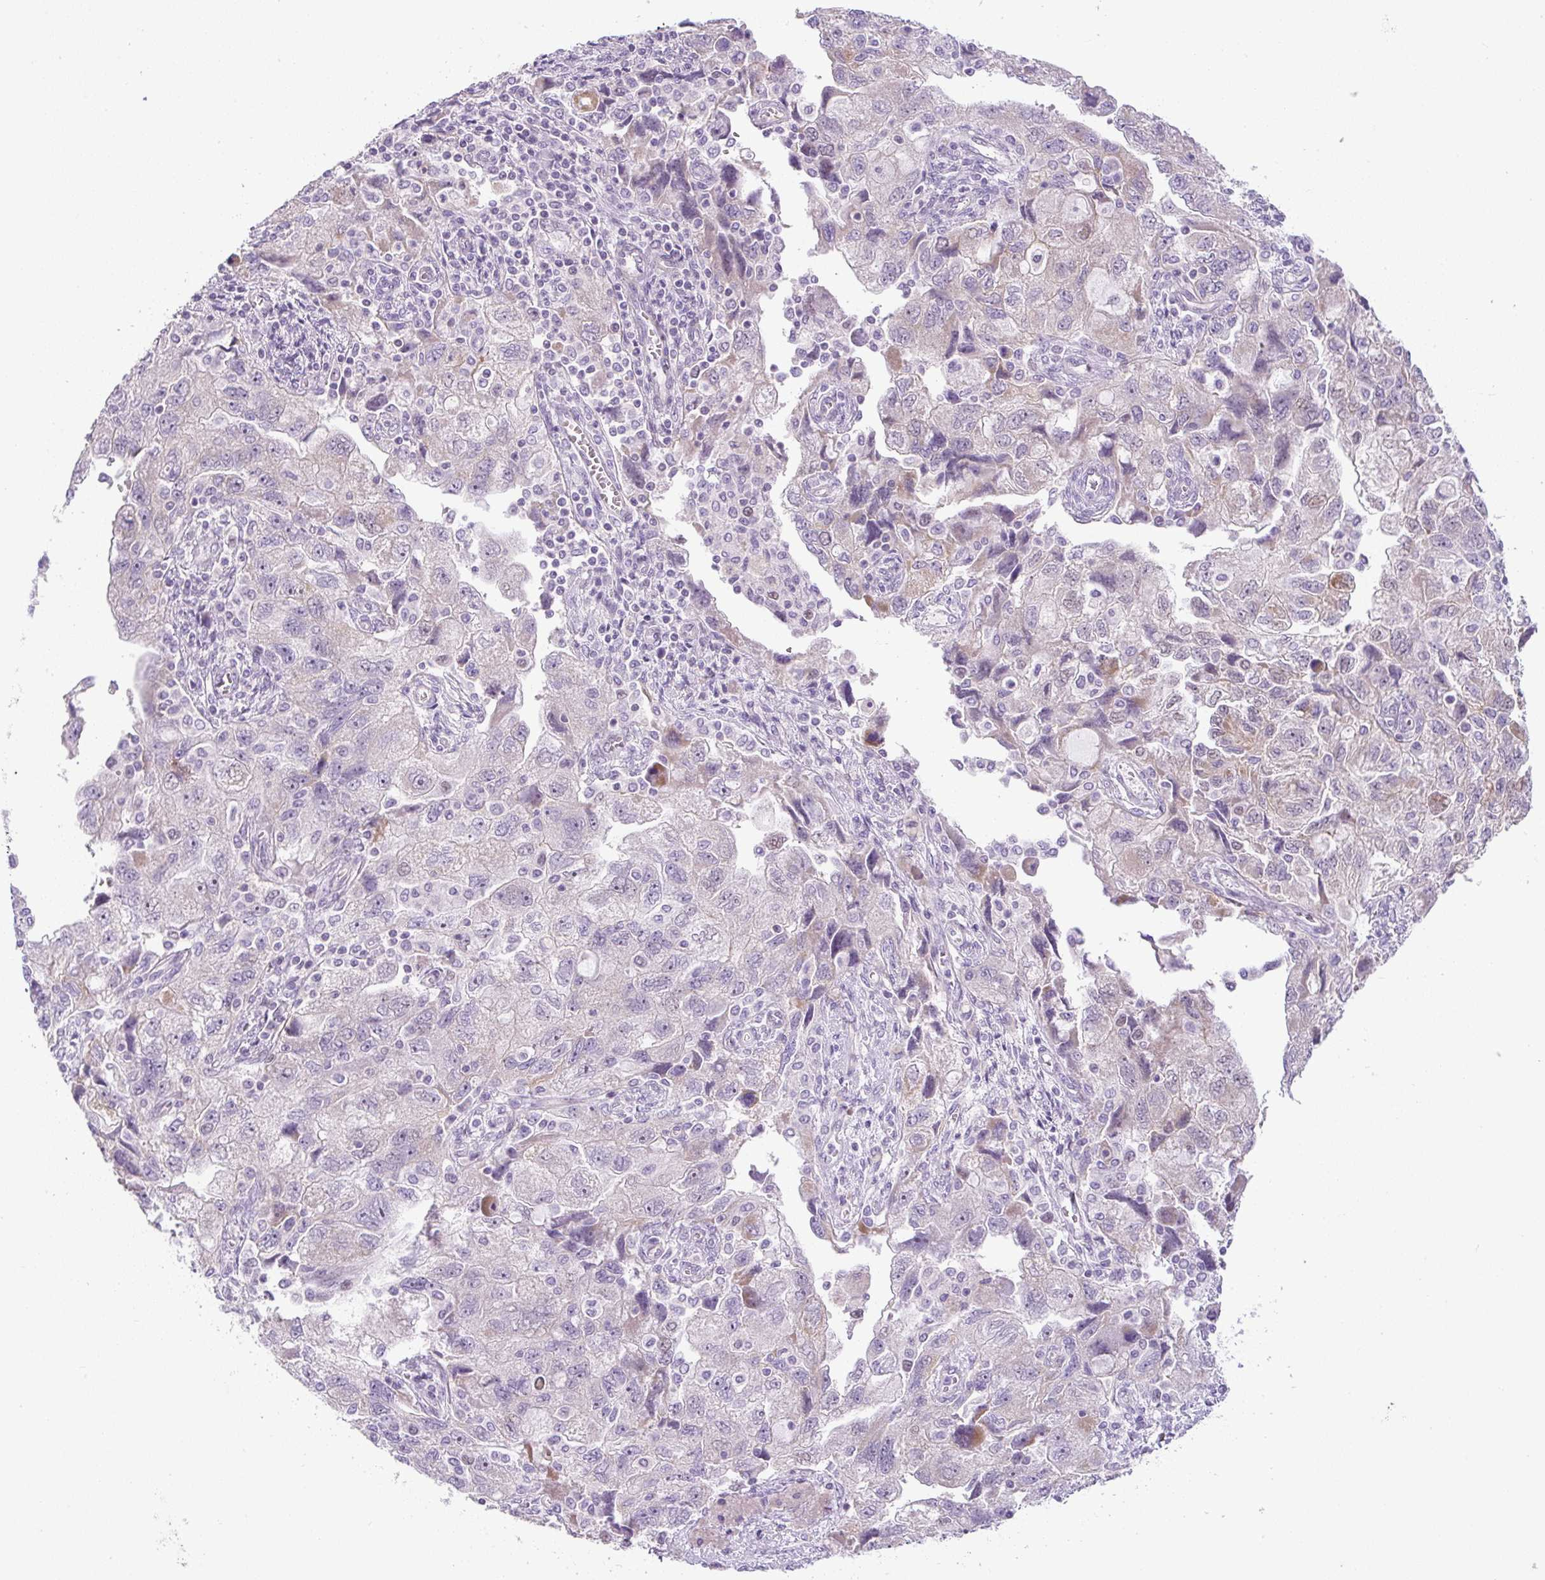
{"staining": {"intensity": "negative", "quantity": "none", "location": "none"}, "tissue": "ovarian cancer", "cell_type": "Tumor cells", "image_type": "cancer", "snomed": [{"axis": "morphology", "description": "Carcinoma, NOS"}, {"axis": "morphology", "description": "Cystadenocarcinoma, serous, NOS"}, {"axis": "topography", "description": "Ovary"}], "caption": "Tumor cells show no significant positivity in ovarian cancer.", "gene": "ADAMTS19", "patient": {"sex": "female", "age": 69}}